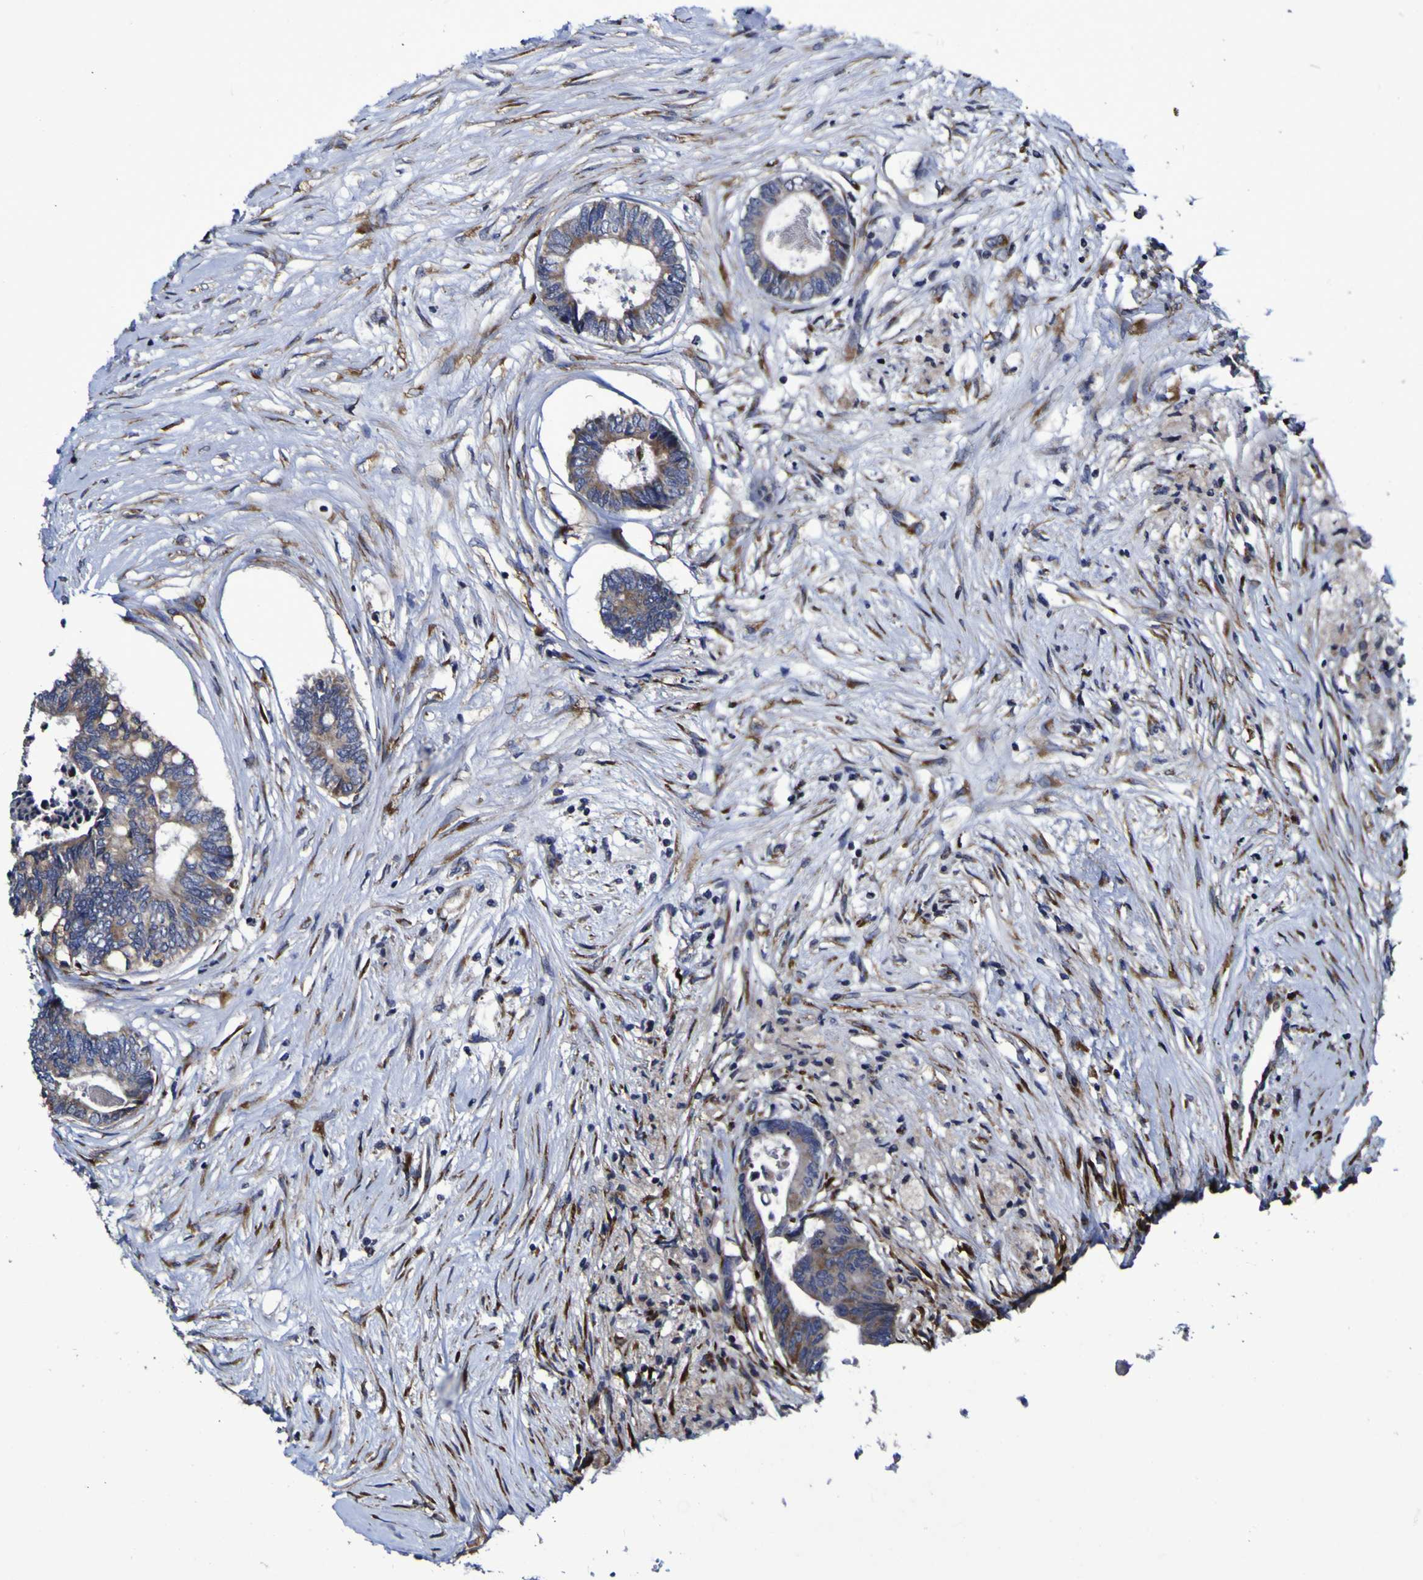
{"staining": {"intensity": "moderate", "quantity": ">75%", "location": "cytoplasmic/membranous"}, "tissue": "colorectal cancer", "cell_type": "Tumor cells", "image_type": "cancer", "snomed": [{"axis": "morphology", "description": "Adenocarcinoma, NOS"}, {"axis": "topography", "description": "Rectum"}], "caption": "Colorectal cancer stained with a protein marker demonstrates moderate staining in tumor cells.", "gene": "P3H1", "patient": {"sex": "male", "age": 63}}